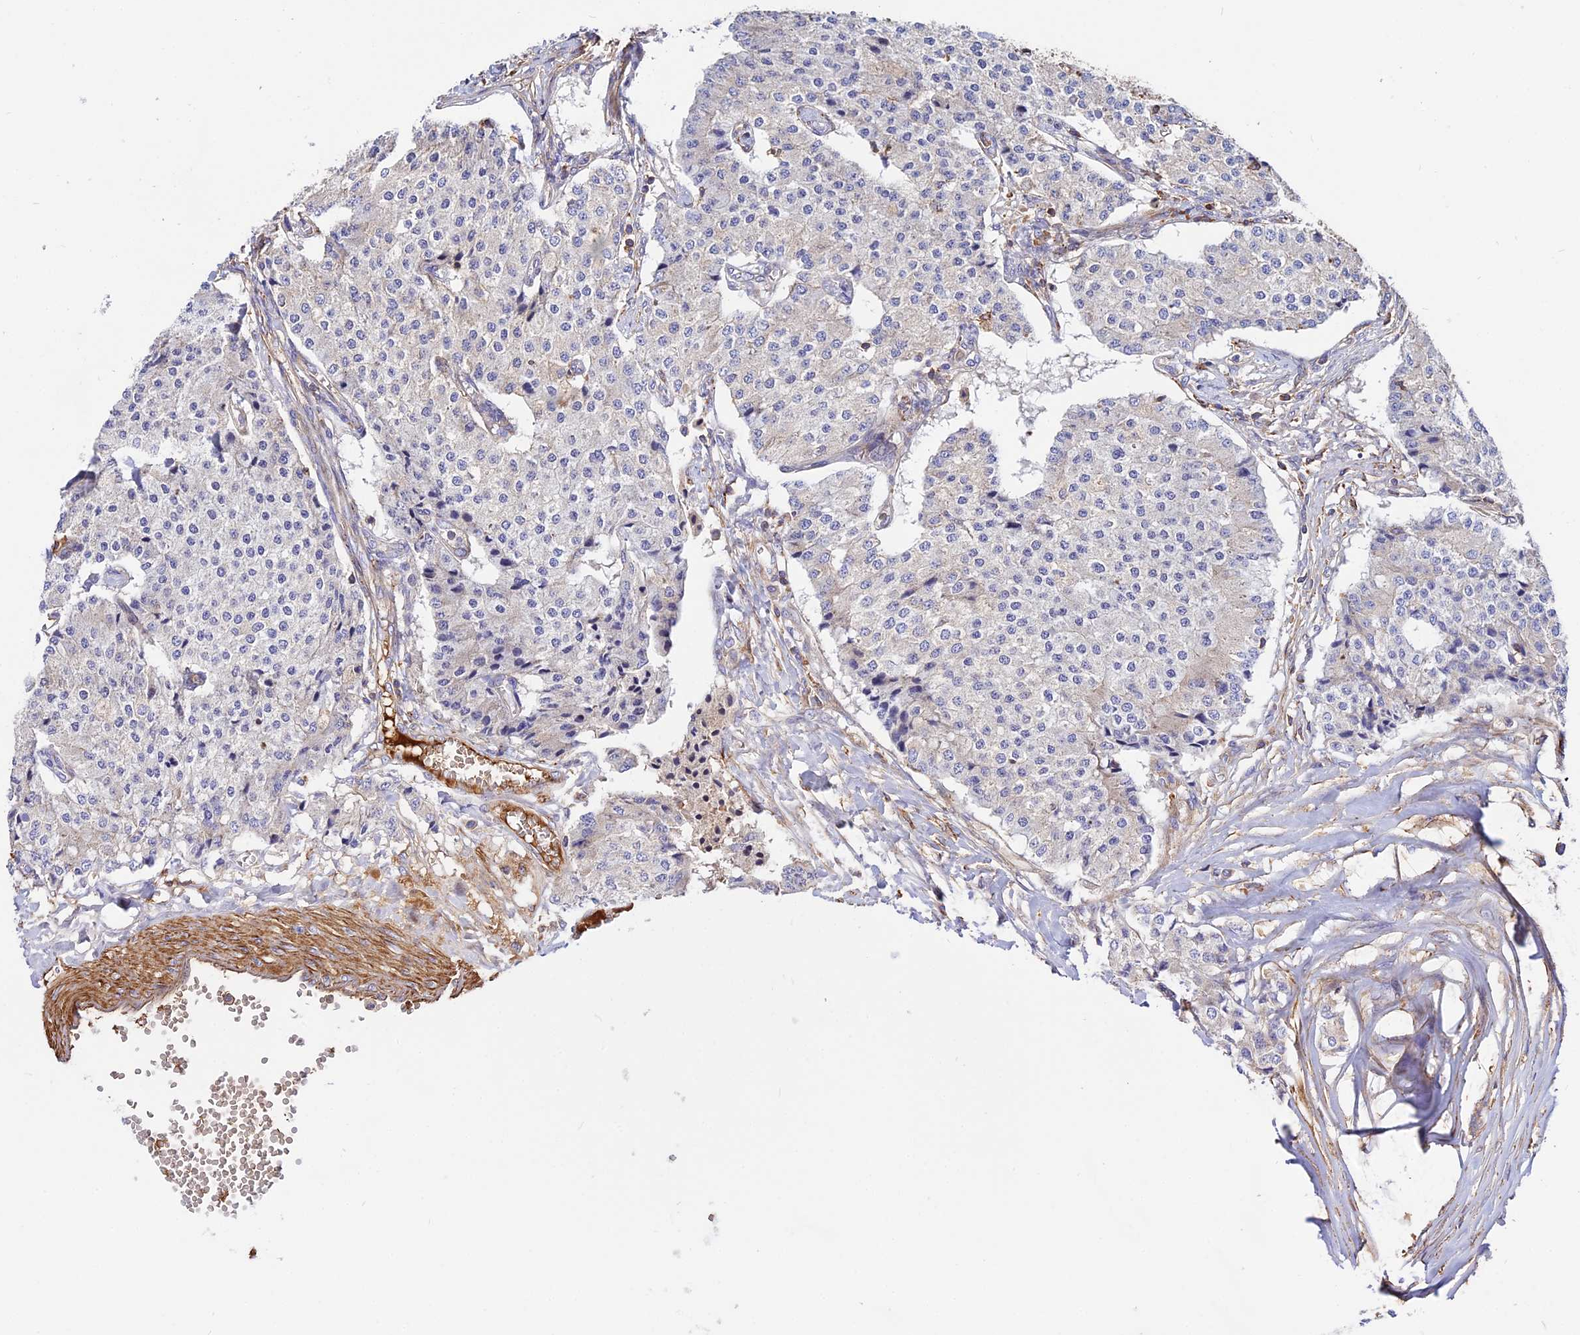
{"staining": {"intensity": "negative", "quantity": "none", "location": "none"}, "tissue": "carcinoid", "cell_type": "Tumor cells", "image_type": "cancer", "snomed": [{"axis": "morphology", "description": "Carcinoid, malignant, NOS"}, {"axis": "topography", "description": "Colon"}], "caption": "A histopathology image of carcinoid stained for a protein demonstrates no brown staining in tumor cells.", "gene": "PYM1", "patient": {"sex": "female", "age": 52}}